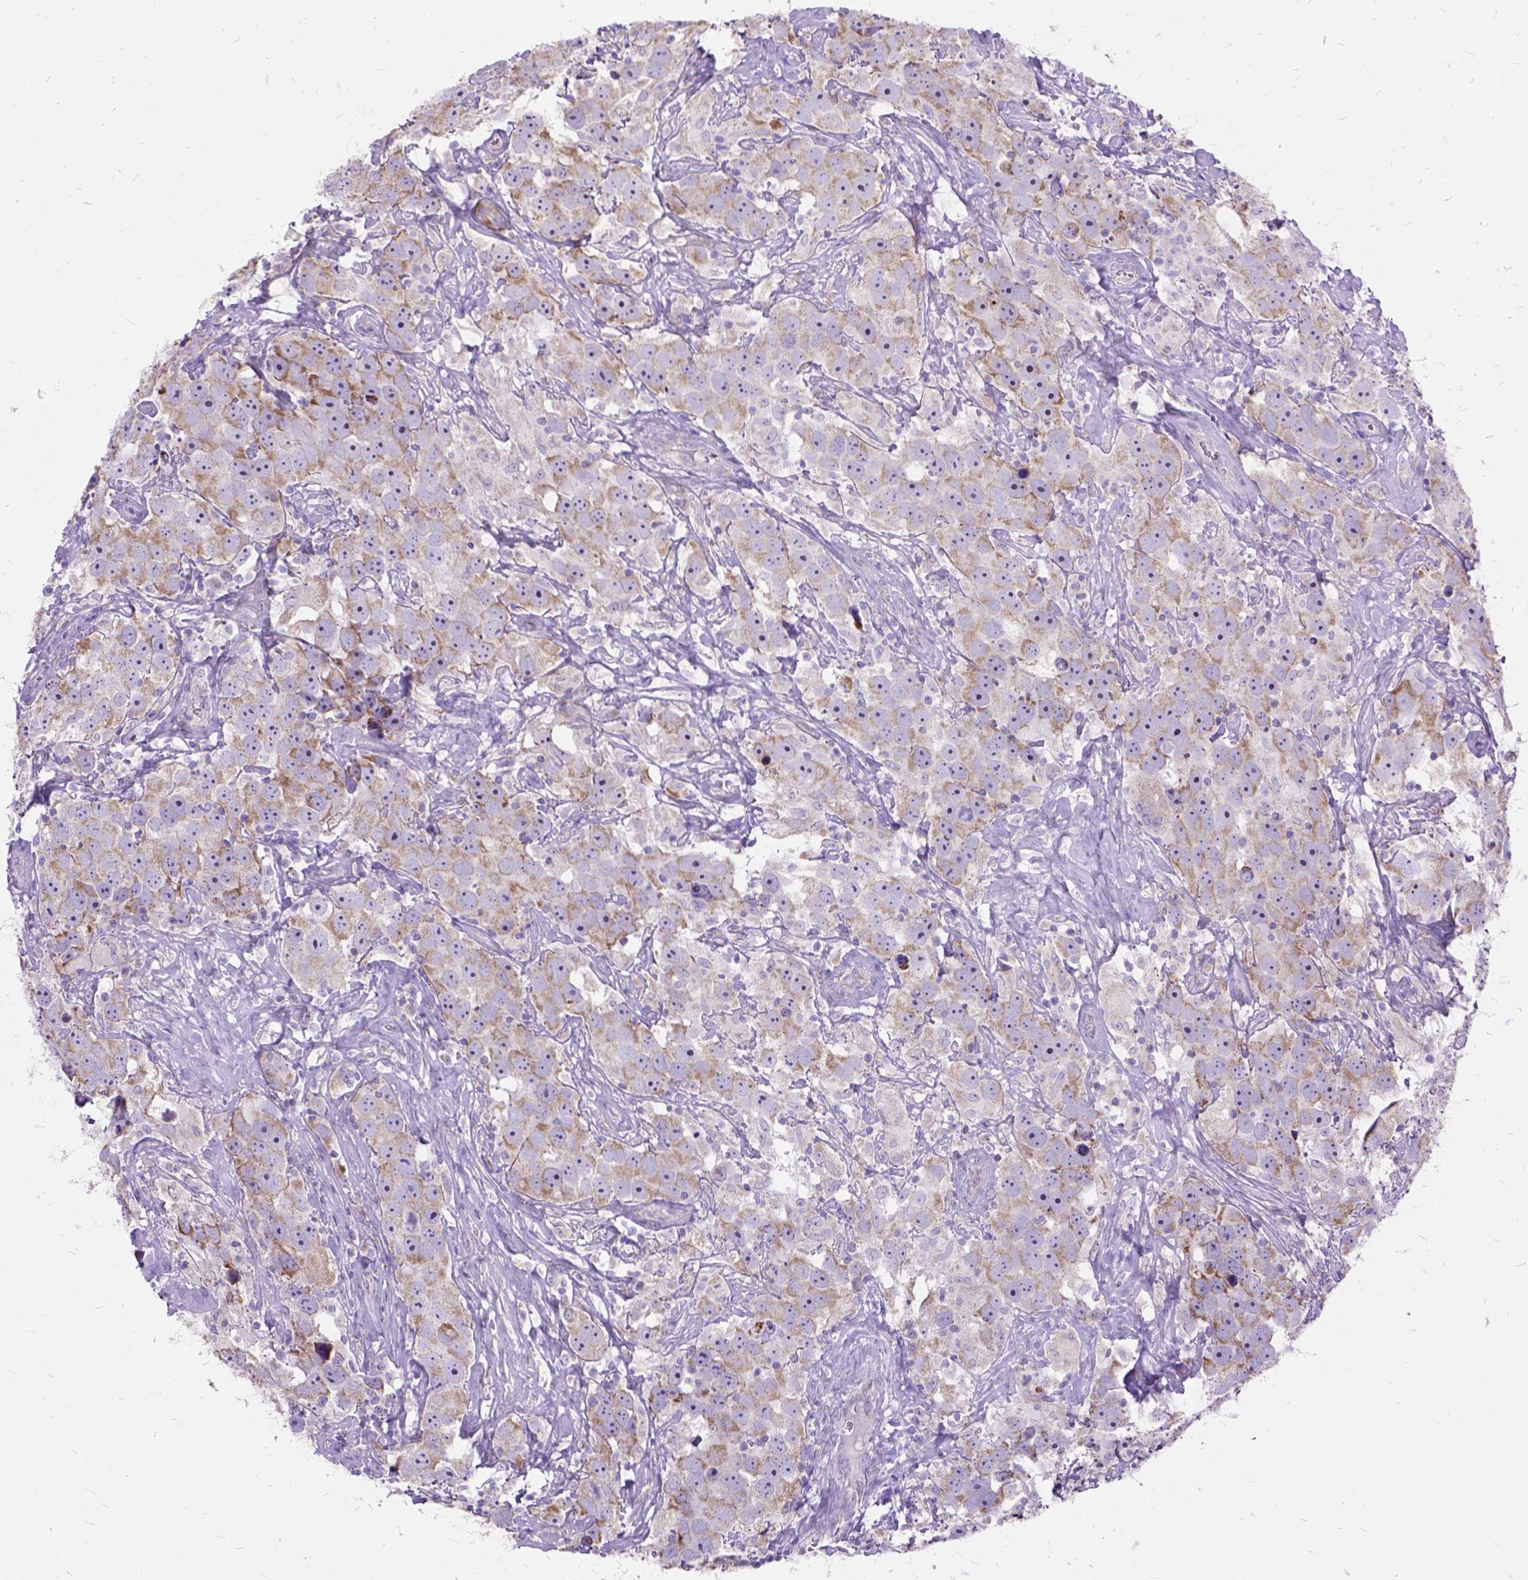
{"staining": {"intensity": "weak", "quantity": "25%-75%", "location": "cytoplasmic/membranous"}, "tissue": "testis cancer", "cell_type": "Tumor cells", "image_type": "cancer", "snomed": [{"axis": "morphology", "description": "Seminoma, NOS"}, {"axis": "topography", "description": "Testis"}], "caption": "A brown stain highlights weak cytoplasmic/membranous expression of a protein in human testis cancer tumor cells.", "gene": "CTAG2", "patient": {"sex": "male", "age": 49}}